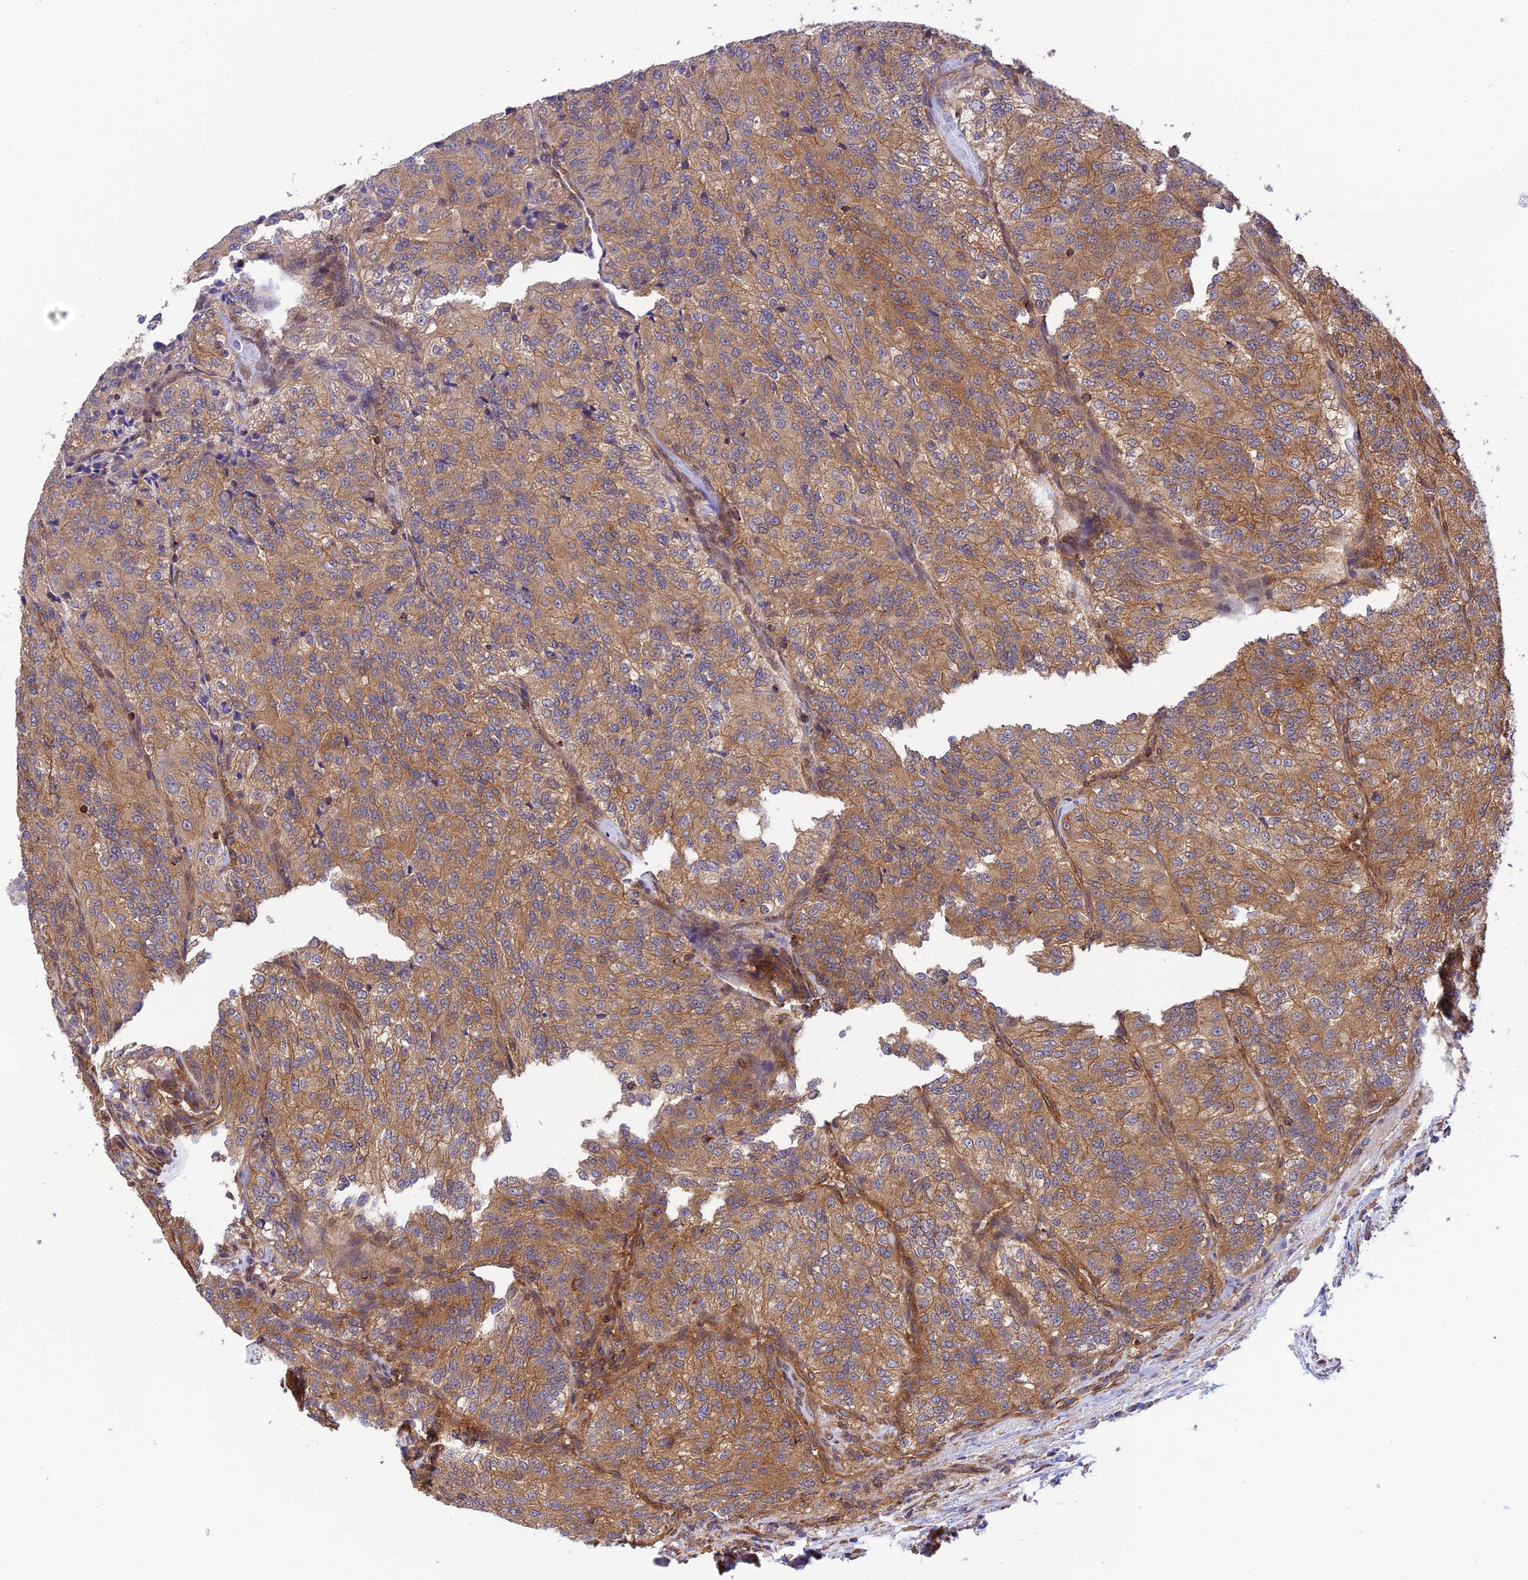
{"staining": {"intensity": "moderate", "quantity": ">75%", "location": "cytoplasmic/membranous"}, "tissue": "renal cancer", "cell_type": "Tumor cells", "image_type": "cancer", "snomed": [{"axis": "morphology", "description": "Adenocarcinoma, NOS"}, {"axis": "topography", "description": "Kidney"}], "caption": "Renal cancer stained with IHC displays moderate cytoplasmic/membranous expression in approximately >75% of tumor cells.", "gene": "EVI5L", "patient": {"sex": "female", "age": 63}}